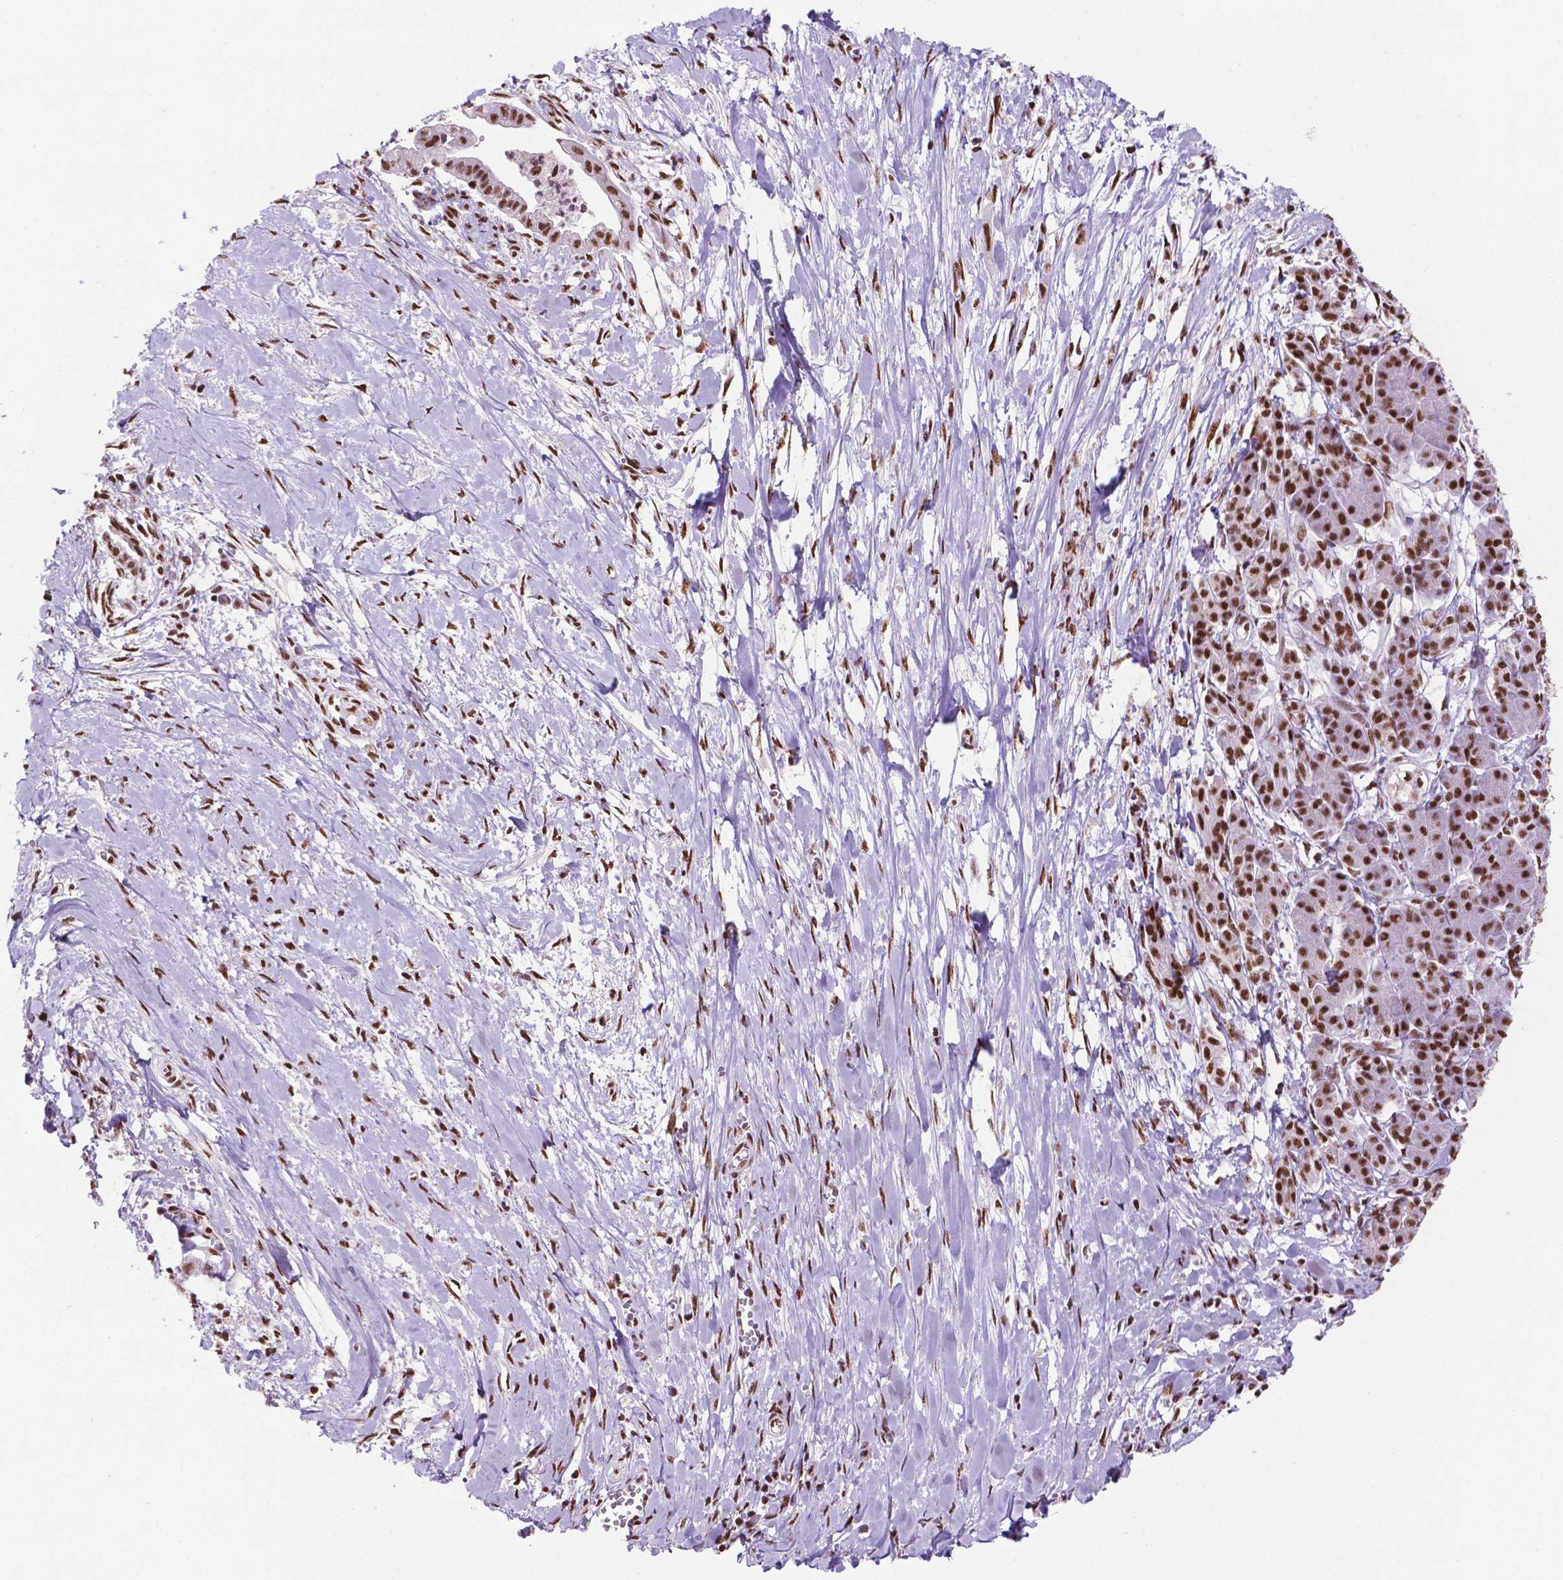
{"staining": {"intensity": "strong", "quantity": ">75%", "location": "nuclear"}, "tissue": "pancreatic cancer", "cell_type": "Tumor cells", "image_type": "cancer", "snomed": [{"axis": "morphology", "description": "Normal tissue, NOS"}, {"axis": "morphology", "description": "Adenocarcinoma, NOS"}, {"axis": "topography", "description": "Lymph node"}, {"axis": "topography", "description": "Pancreas"}], "caption": "Protein expression analysis of human pancreatic cancer (adenocarcinoma) reveals strong nuclear staining in about >75% of tumor cells.", "gene": "CCAR2", "patient": {"sex": "female", "age": 58}}